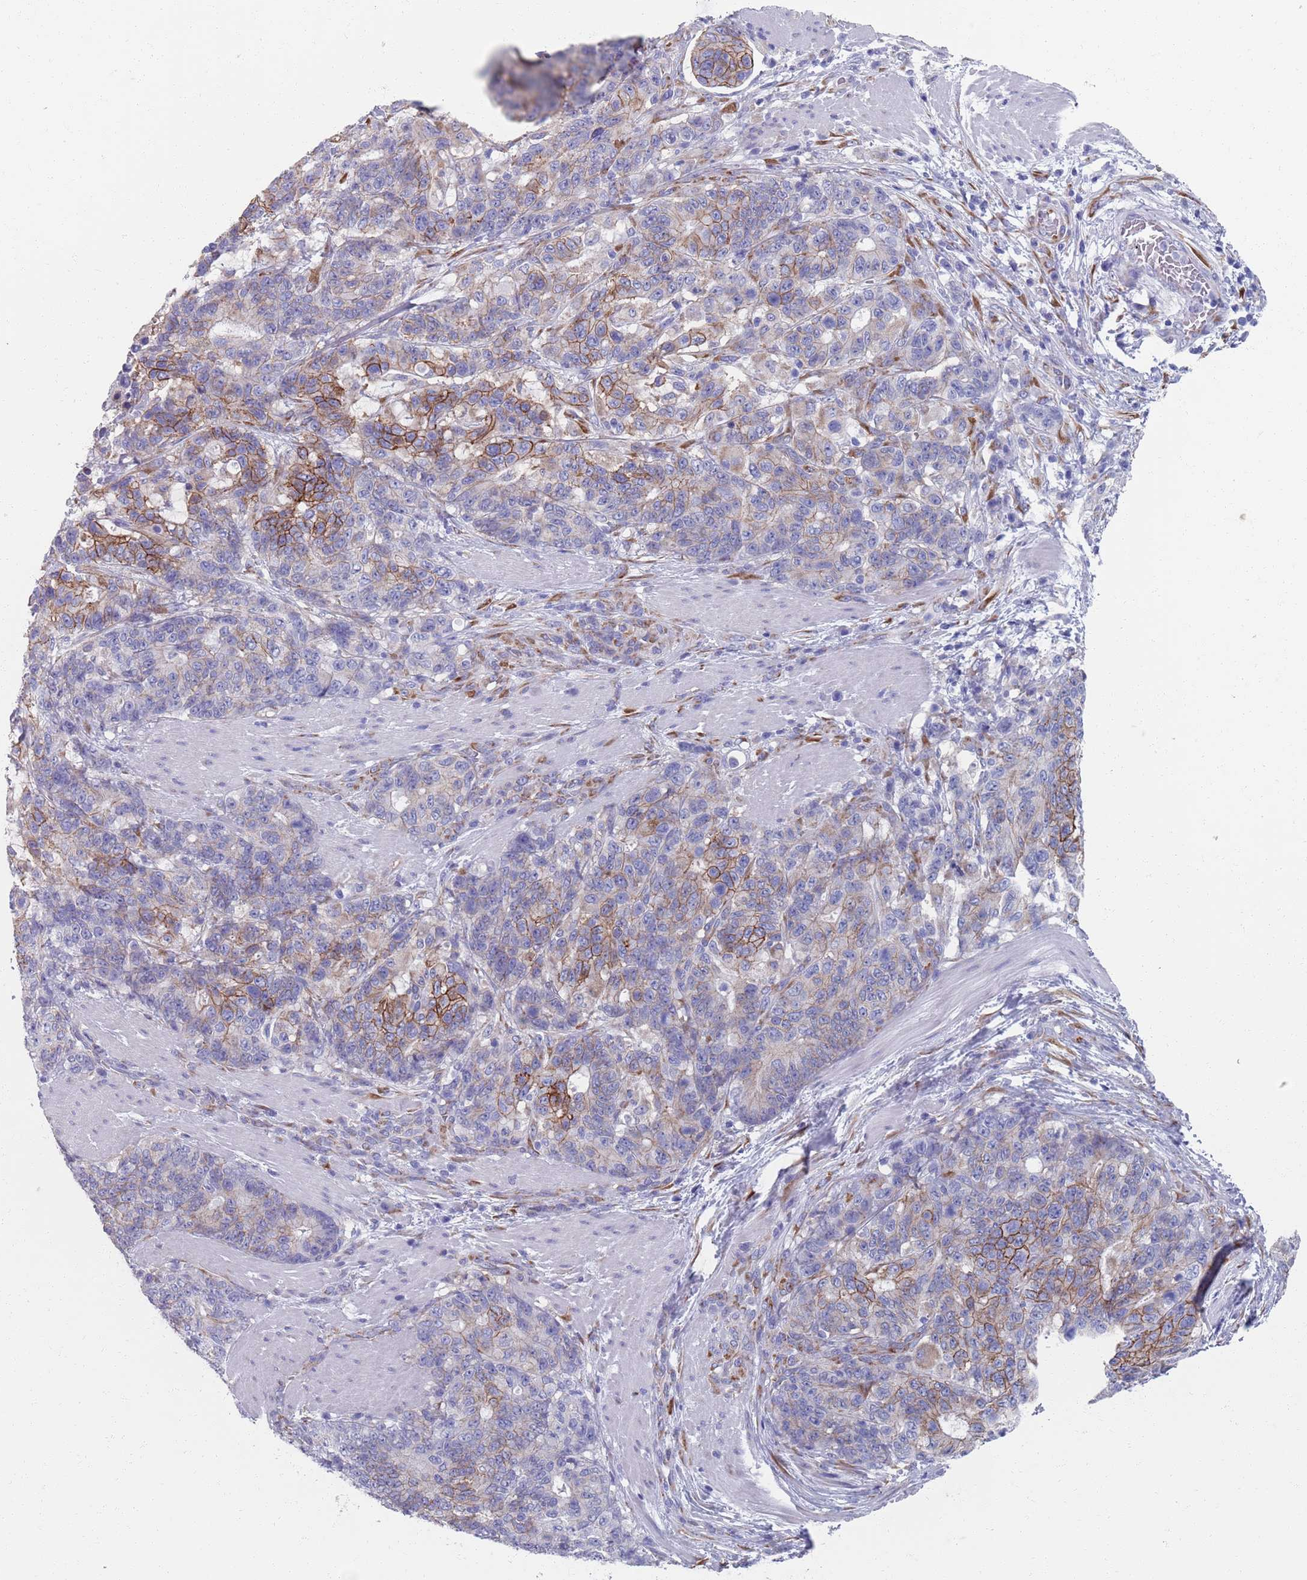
{"staining": {"intensity": "strong", "quantity": "25%-75%", "location": "cytoplasmic/membranous"}, "tissue": "stomach cancer", "cell_type": "Tumor cells", "image_type": "cancer", "snomed": [{"axis": "morphology", "description": "Normal tissue, NOS"}, {"axis": "morphology", "description": "Adenocarcinoma, NOS"}, {"axis": "topography", "description": "Stomach"}], "caption": "The micrograph shows a brown stain indicating the presence of a protein in the cytoplasmic/membranous of tumor cells in stomach cancer (adenocarcinoma). The protein of interest is shown in brown color, while the nuclei are stained blue.", "gene": "PLOD1", "patient": {"sex": "female", "age": 64}}